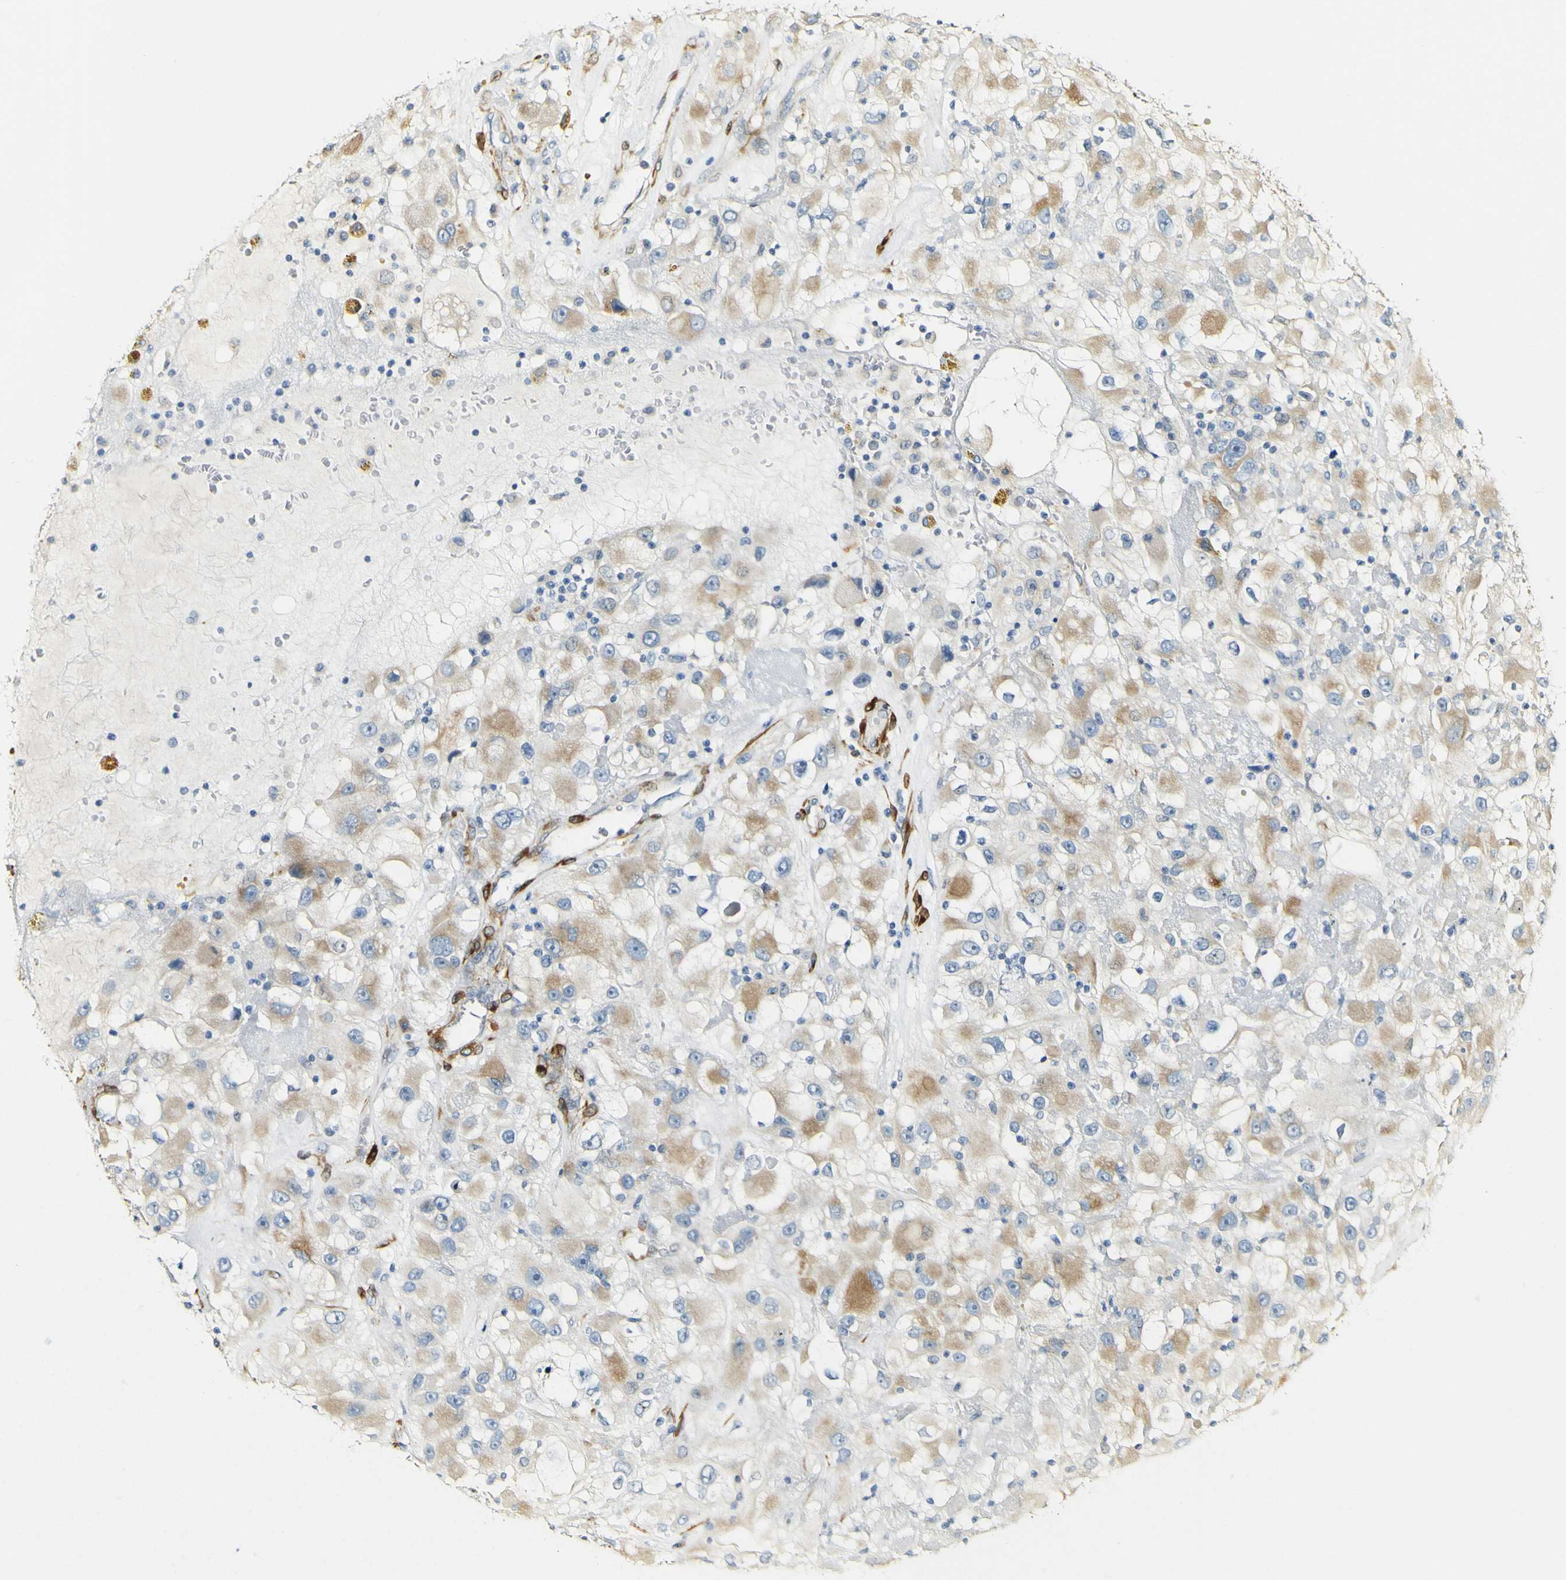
{"staining": {"intensity": "weak", "quantity": "25%-75%", "location": "cytoplasmic/membranous"}, "tissue": "renal cancer", "cell_type": "Tumor cells", "image_type": "cancer", "snomed": [{"axis": "morphology", "description": "Adenocarcinoma, NOS"}, {"axis": "topography", "description": "Kidney"}], "caption": "The histopathology image displays a brown stain indicating the presence of a protein in the cytoplasmic/membranous of tumor cells in renal adenocarcinoma. (brown staining indicates protein expression, while blue staining denotes nuclei).", "gene": "FMO3", "patient": {"sex": "female", "age": 52}}